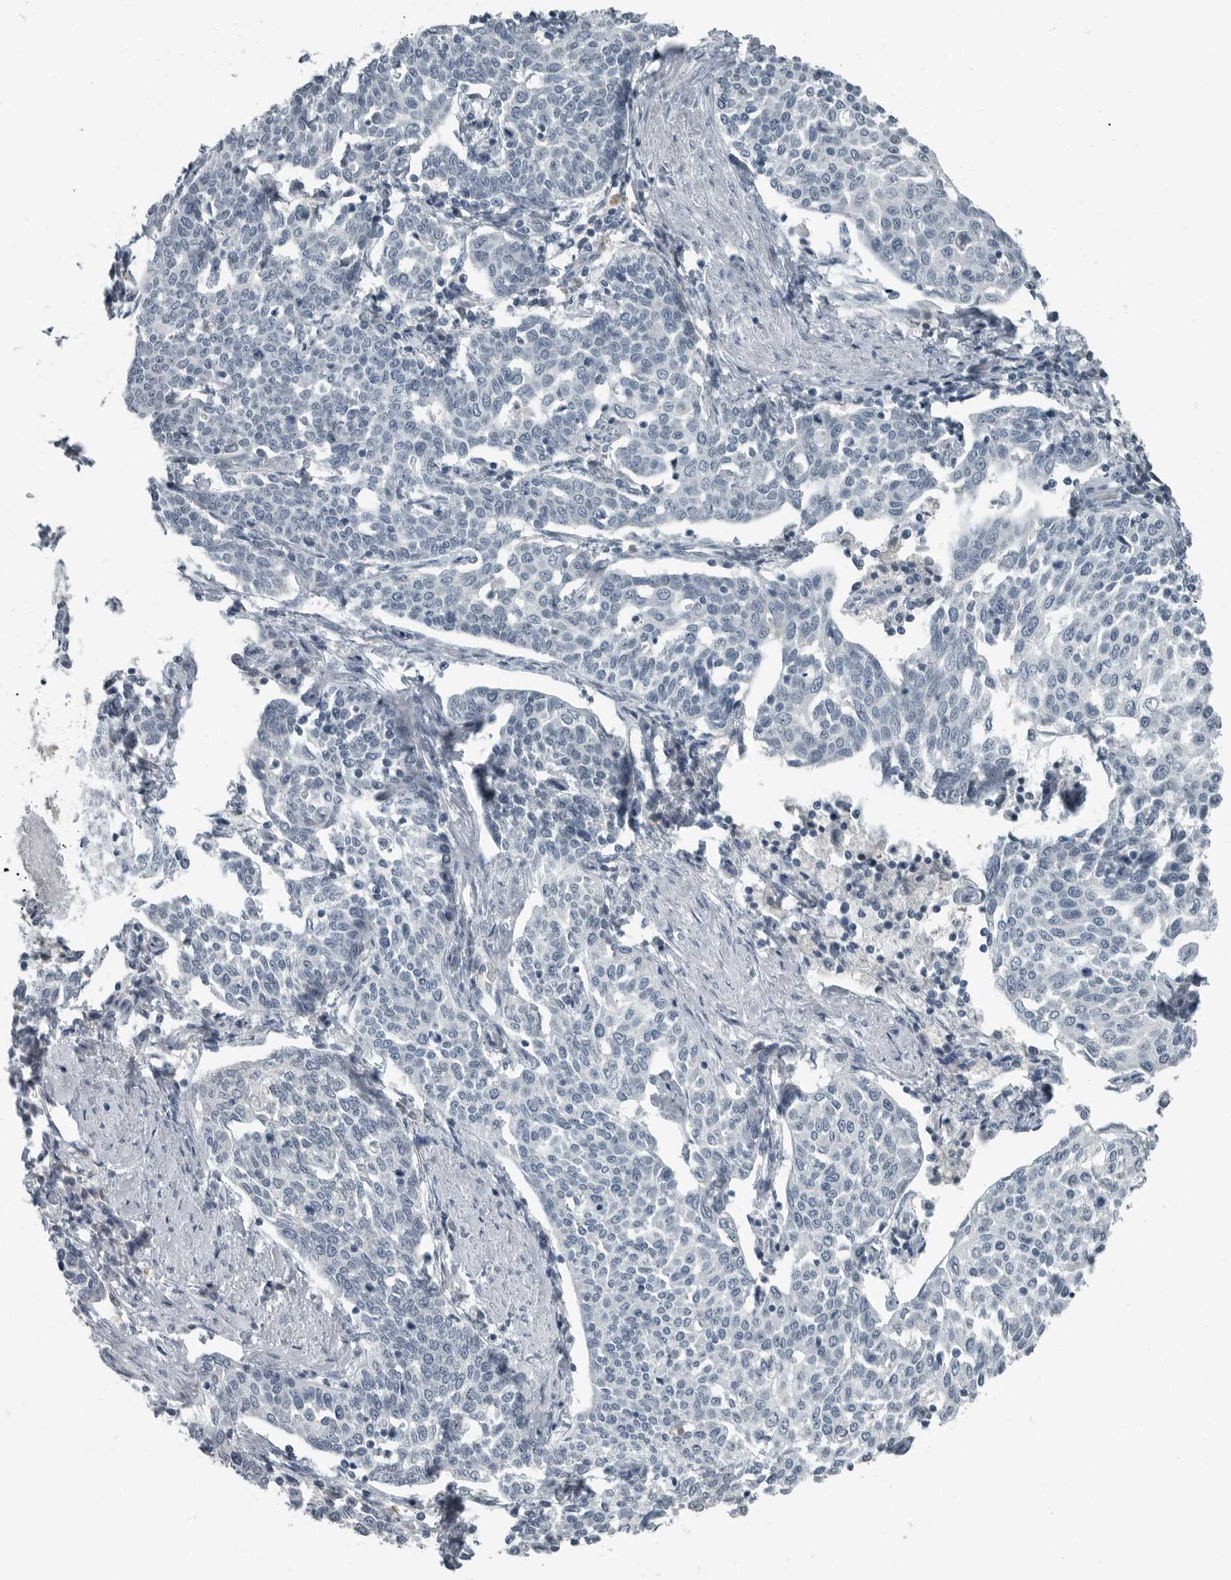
{"staining": {"intensity": "negative", "quantity": "none", "location": "none"}, "tissue": "cervical cancer", "cell_type": "Tumor cells", "image_type": "cancer", "snomed": [{"axis": "morphology", "description": "Squamous cell carcinoma, NOS"}, {"axis": "topography", "description": "Cervix"}], "caption": "Immunohistochemical staining of squamous cell carcinoma (cervical) exhibits no significant positivity in tumor cells.", "gene": "KYAT1", "patient": {"sex": "female", "age": 34}}